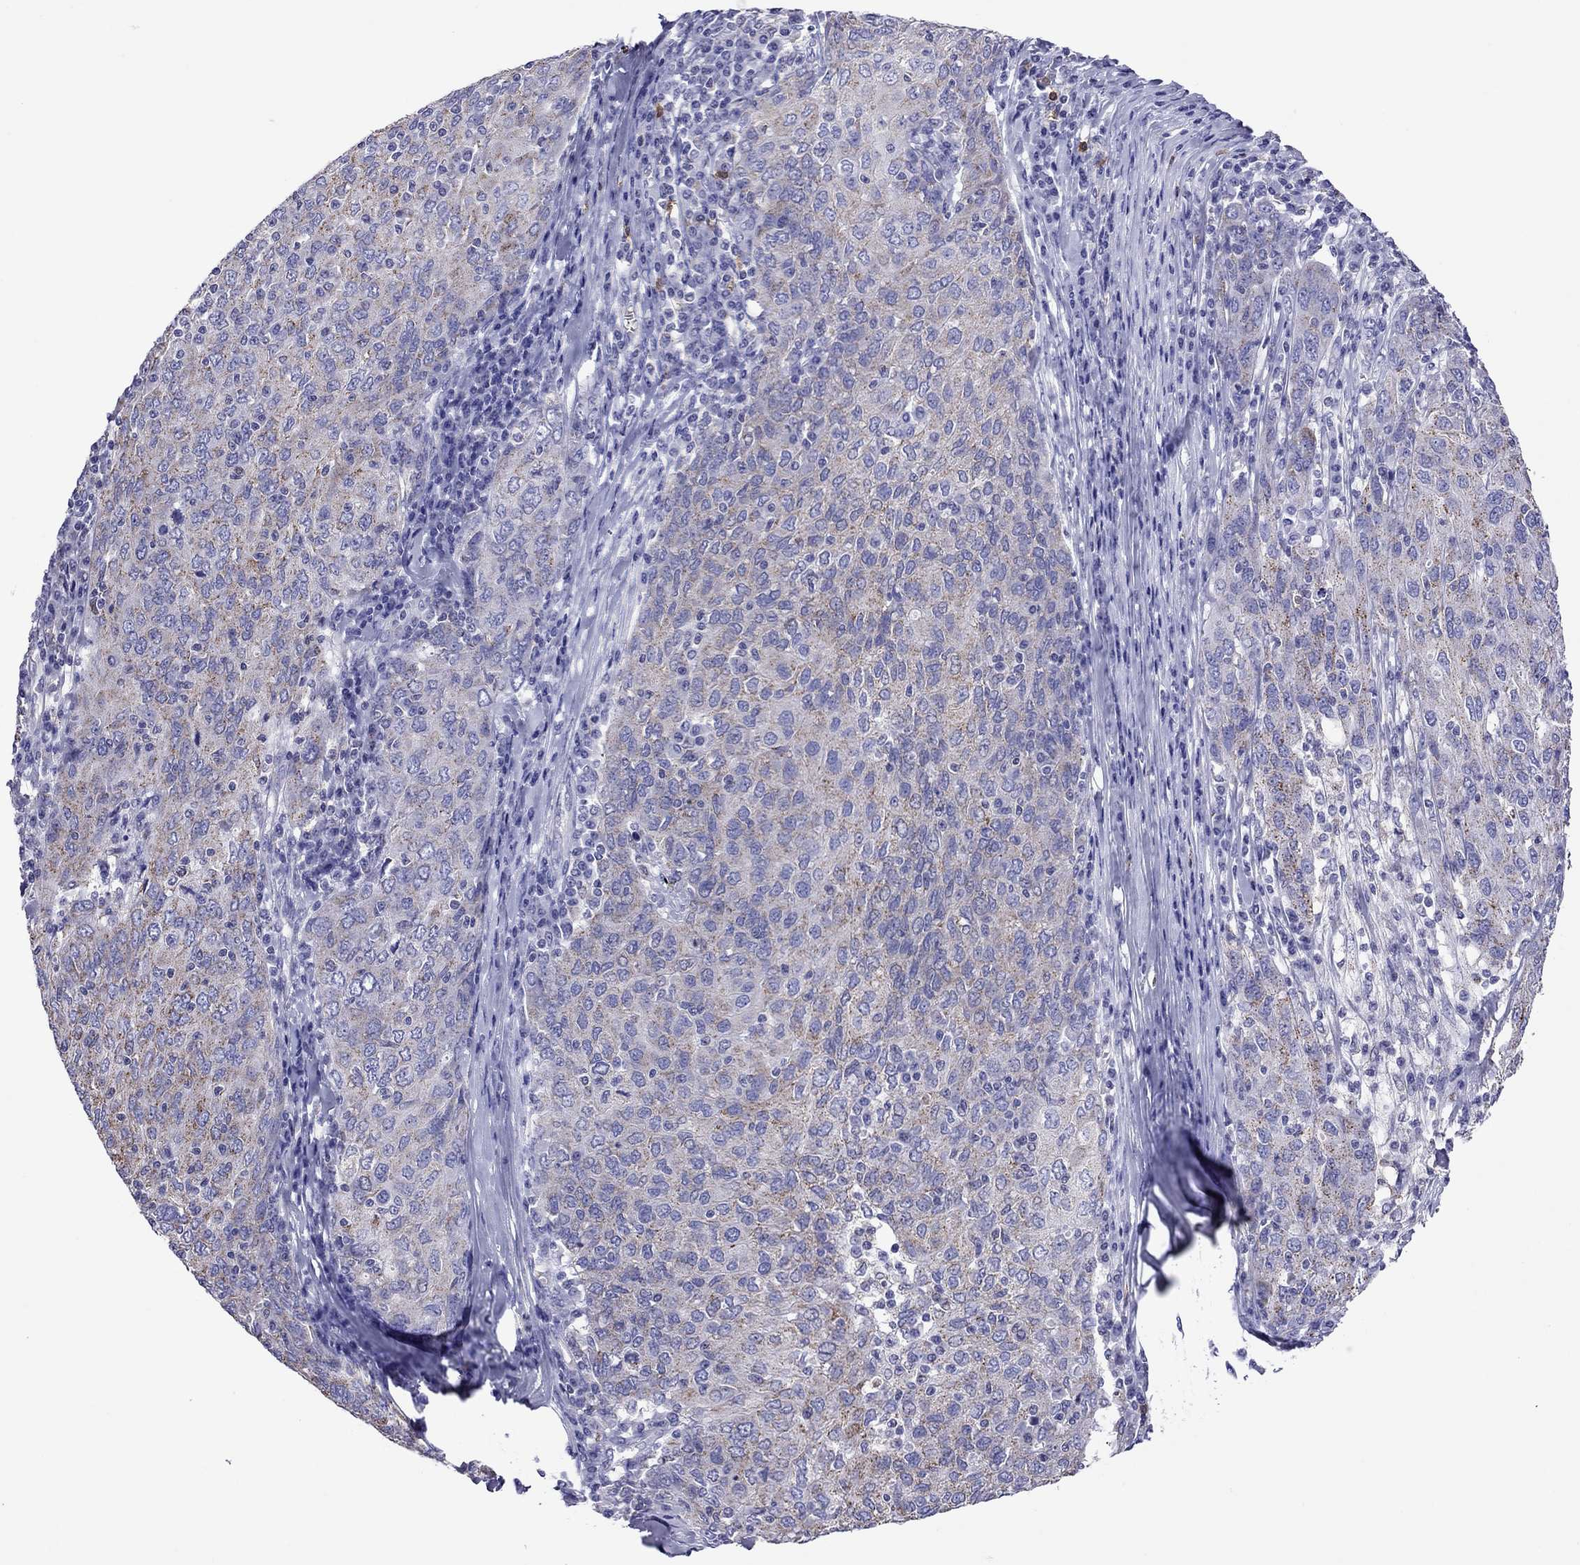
{"staining": {"intensity": "weak", "quantity": "25%-75%", "location": "cytoplasmic/membranous"}, "tissue": "ovarian cancer", "cell_type": "Tumor cells", "image_type": "cancer", "snomed": [{"axis": "morphology", "description": "Carcinoma, endometroid"}, {"axis": "topography", "description": "Ovary"}], "caption": "High-power microscopy captured an immunohistochemistry histopathology image of ovarian cancer (endometroid carcinoma), revealing weak cytoplasmic/membranous expression in about 25%-75% of tumor cells.", "gene": "SCG2", "patient": {"sex": "female", "age": 50}}